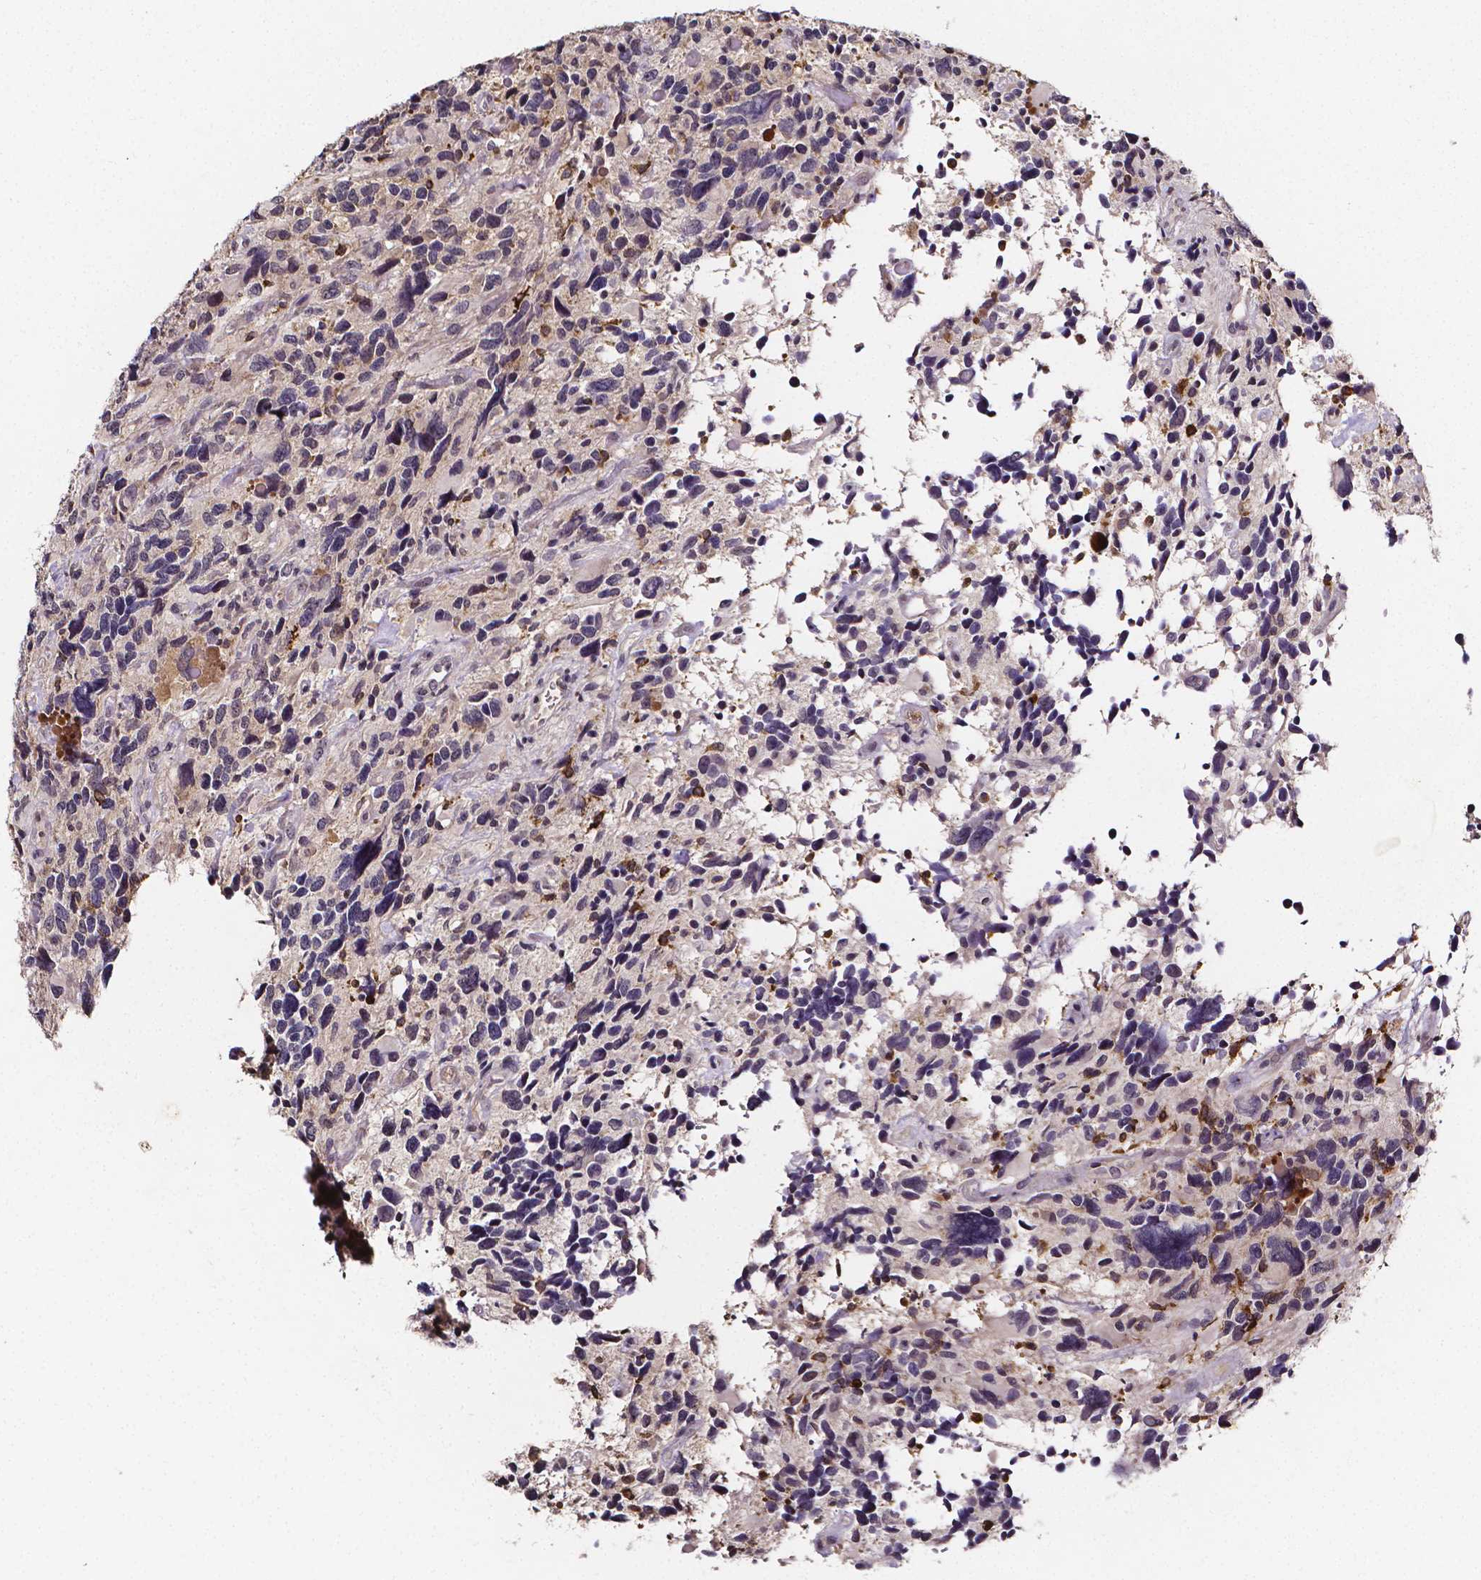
{"staining": {"intensity": "negative", "quantity": "none", "location": "none"}, "tissue": "glioma", "cell_type": "Tumor cells", "image_type": "cancer", "snomed": [{"axis": "morphology", "description": "Glioma, malignant, High grade"}, {"axis": "topography", "description": "Brain"}], "caption": "This is an immunohistochemistry photomicrograph of glioma. There is no staining in tumor cells.", "gene": "NRGN", "patient": {"sex": "male", "age": 46}}